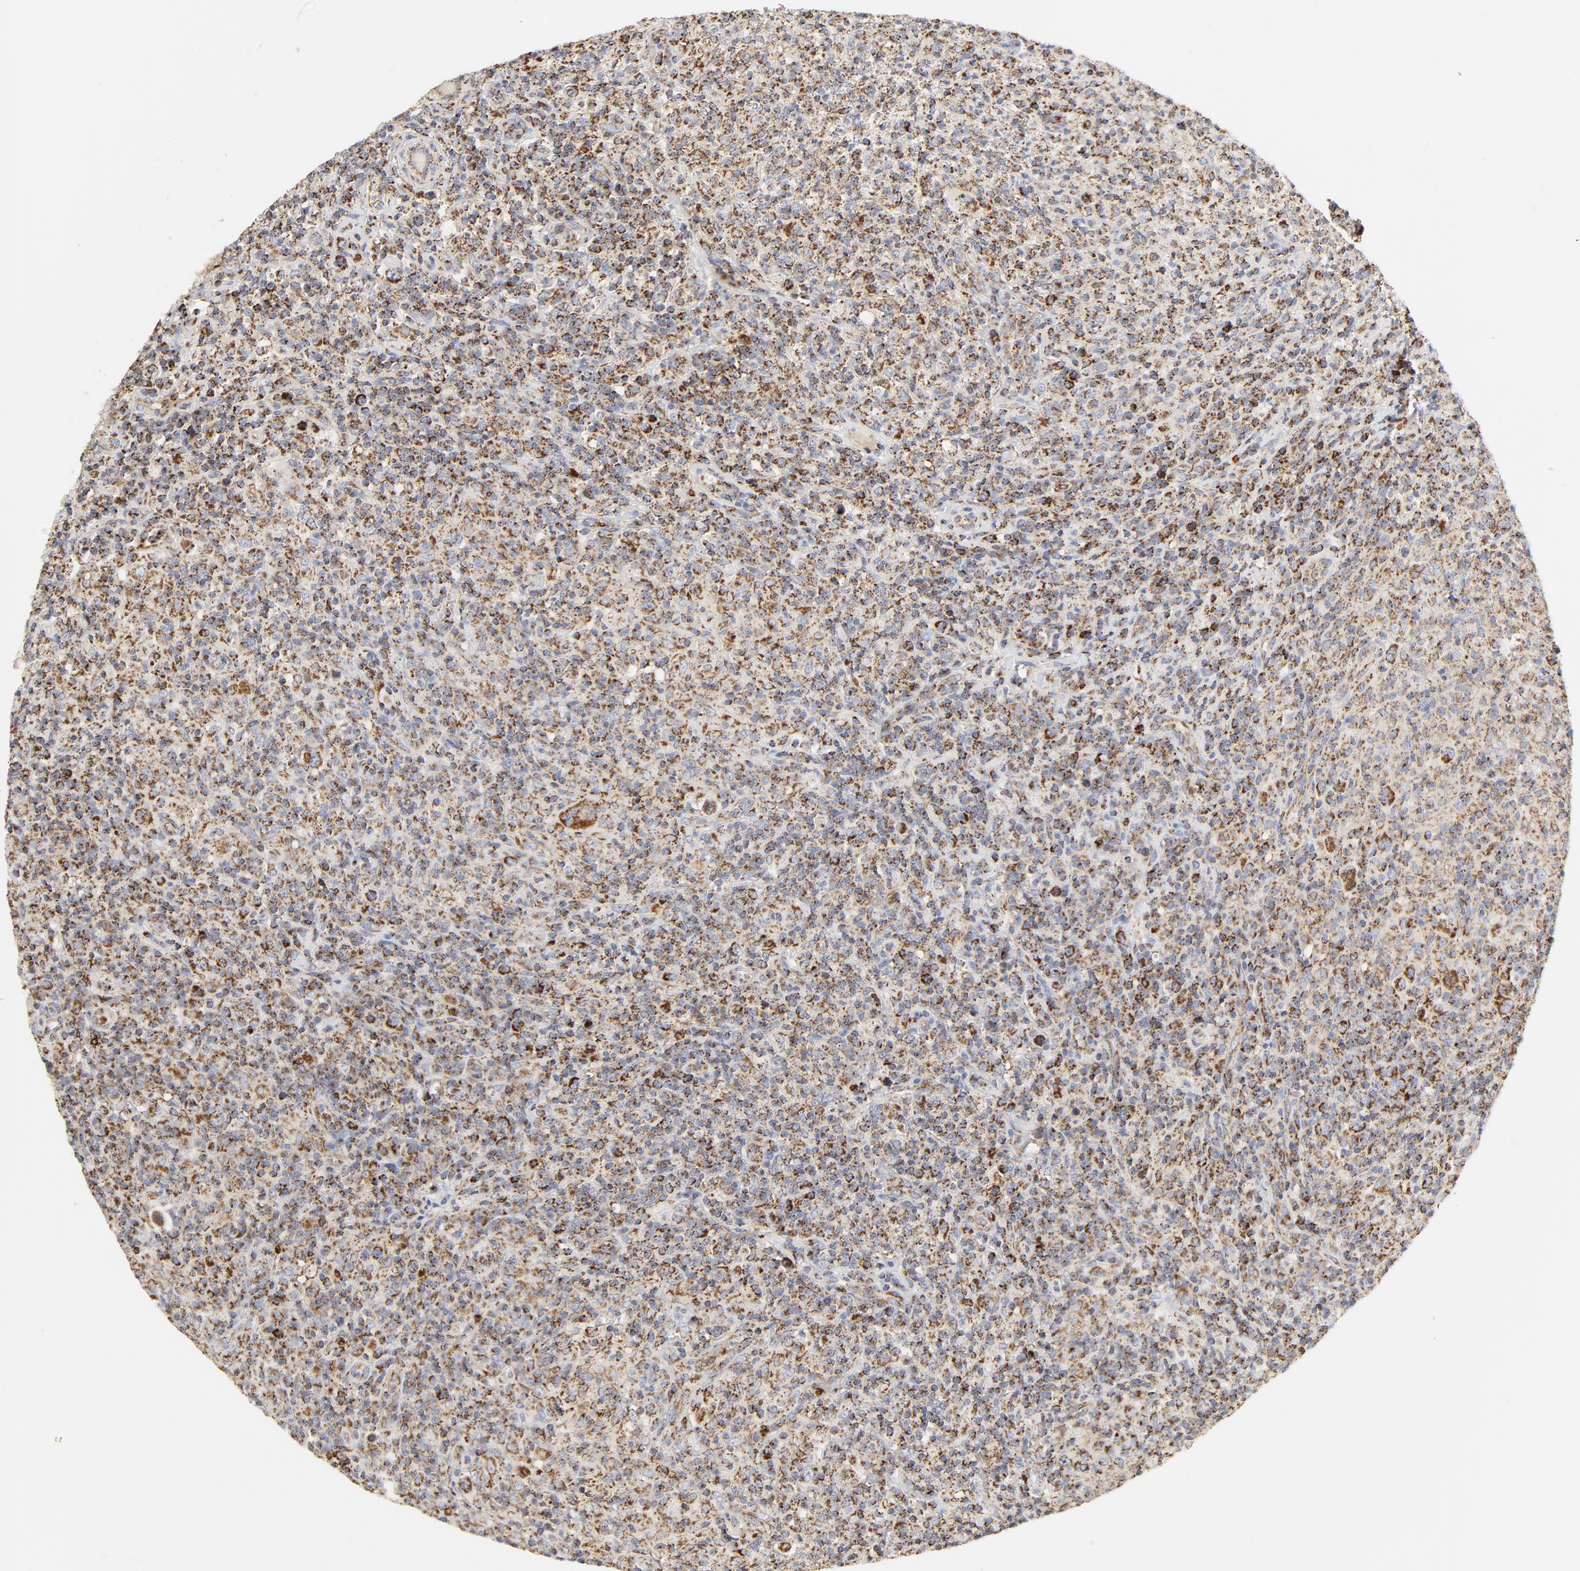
{"staining": {"intensity": "strong", "quantity": ">75%", "location": "cytoplasmic/membranous"}, "tissue": "lymphoma", "cell_type": "Tumor cells", "image_type": "cancer", "snomed": [{"axis": "morphology", "description": "Hodgkin's disease, NOS"}, {"axis": "topography", "description": "Lymph node"}], "caption": "A histopathology image of Hodgkin's disease stained for a protein reveals strong cytoplasmic/membranous brown staining in tumor cells.", "gene": "PCNX4", "patient": {"sex": "male", "age": 65}}